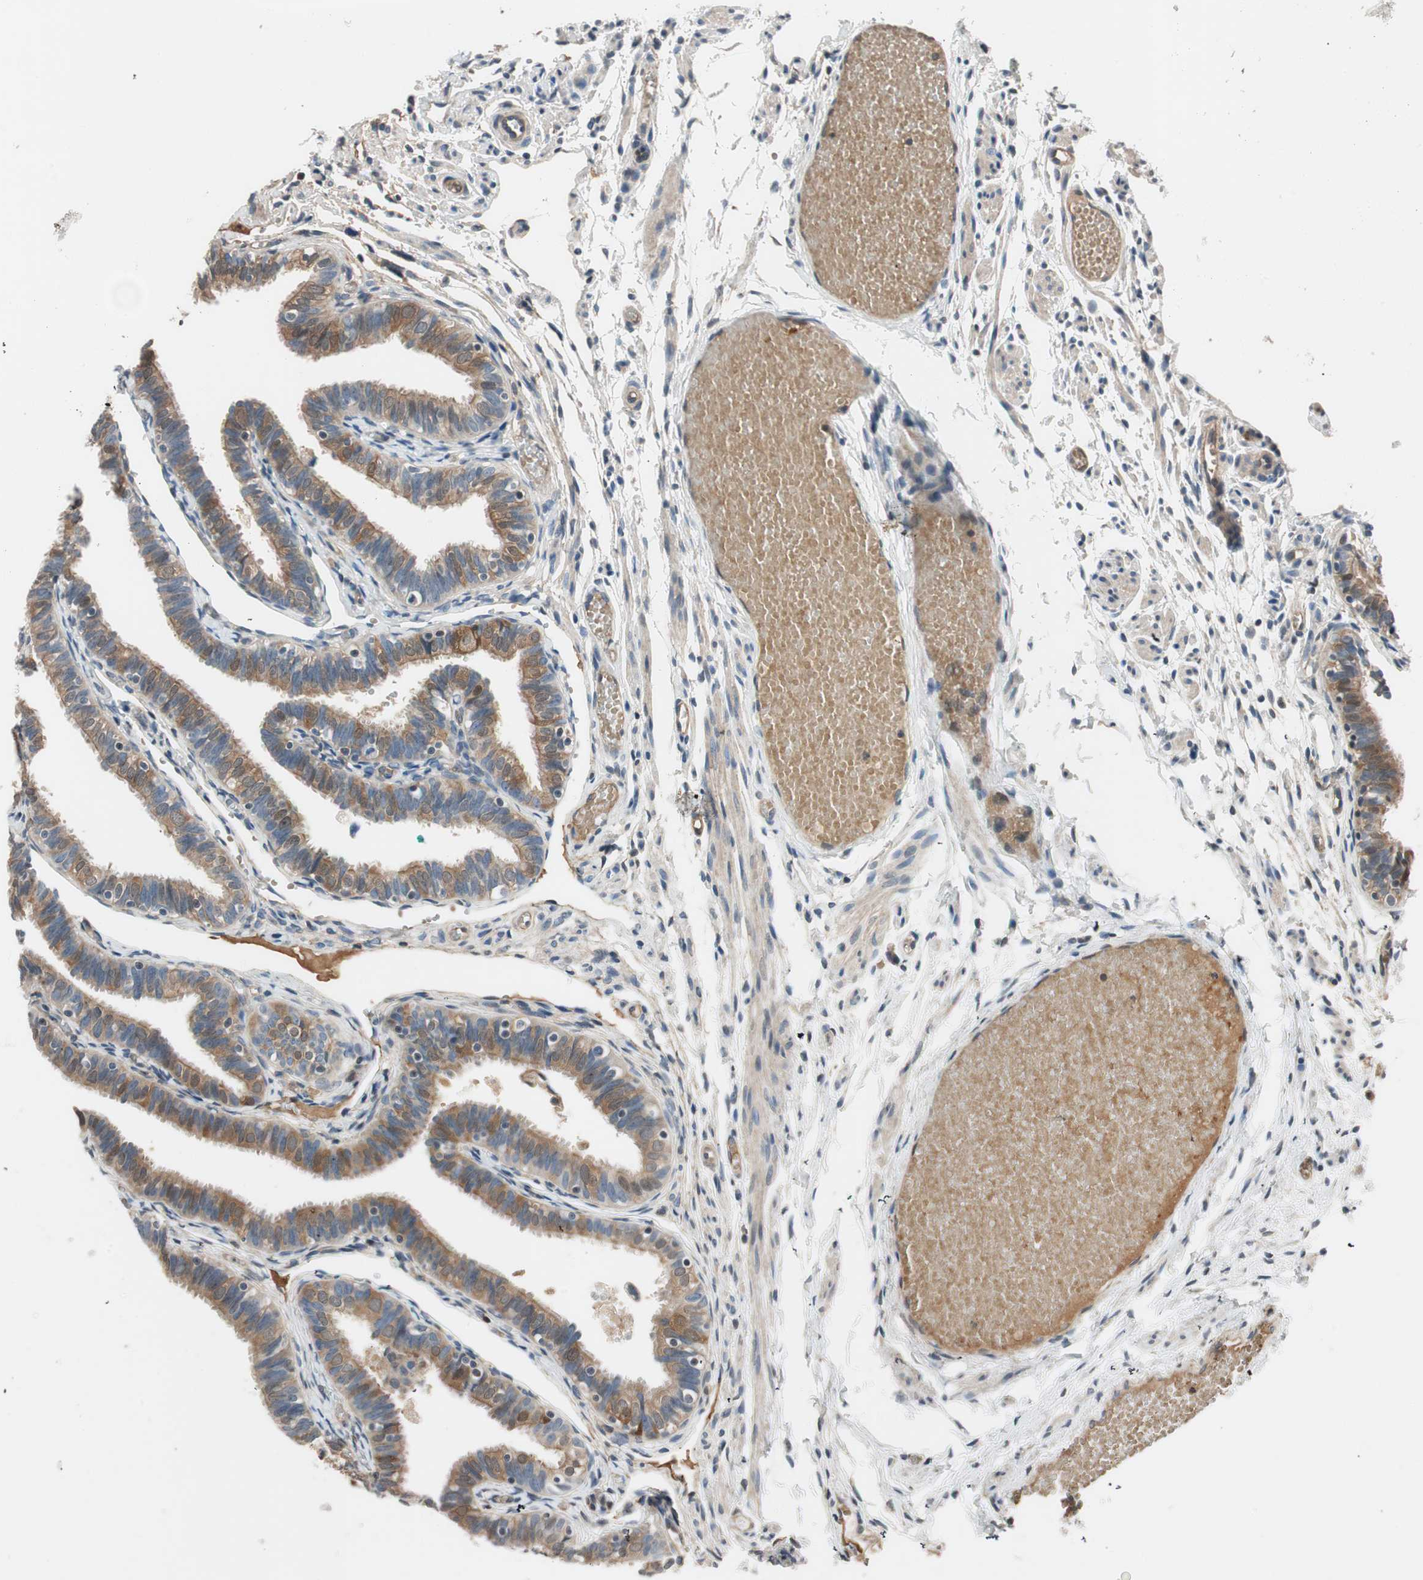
{"staining": {"intensity": "moderate", "quantity": ">75%", "location": "cytoplasmic/membranous,nuclear"}, "tissue": "fallopian tube", "cell_type": "Glandular cells", "image_type": "normal", "snomed": [{"axis": "morphology", "description": "Normal tissue, NOS"}, {"axis": "topography", "description": "Fallopian tube"}], "caption": "Glandular cells show medium levels of moderate cytoplasmic/membranous,nuclear expression in about >75% of cells in normal fallopian tube. (DAB IHC, brown staining for protein, blue staining for nuclei).", "gene": "GCLM", "patient": {"sex": "female", "age": 46}}